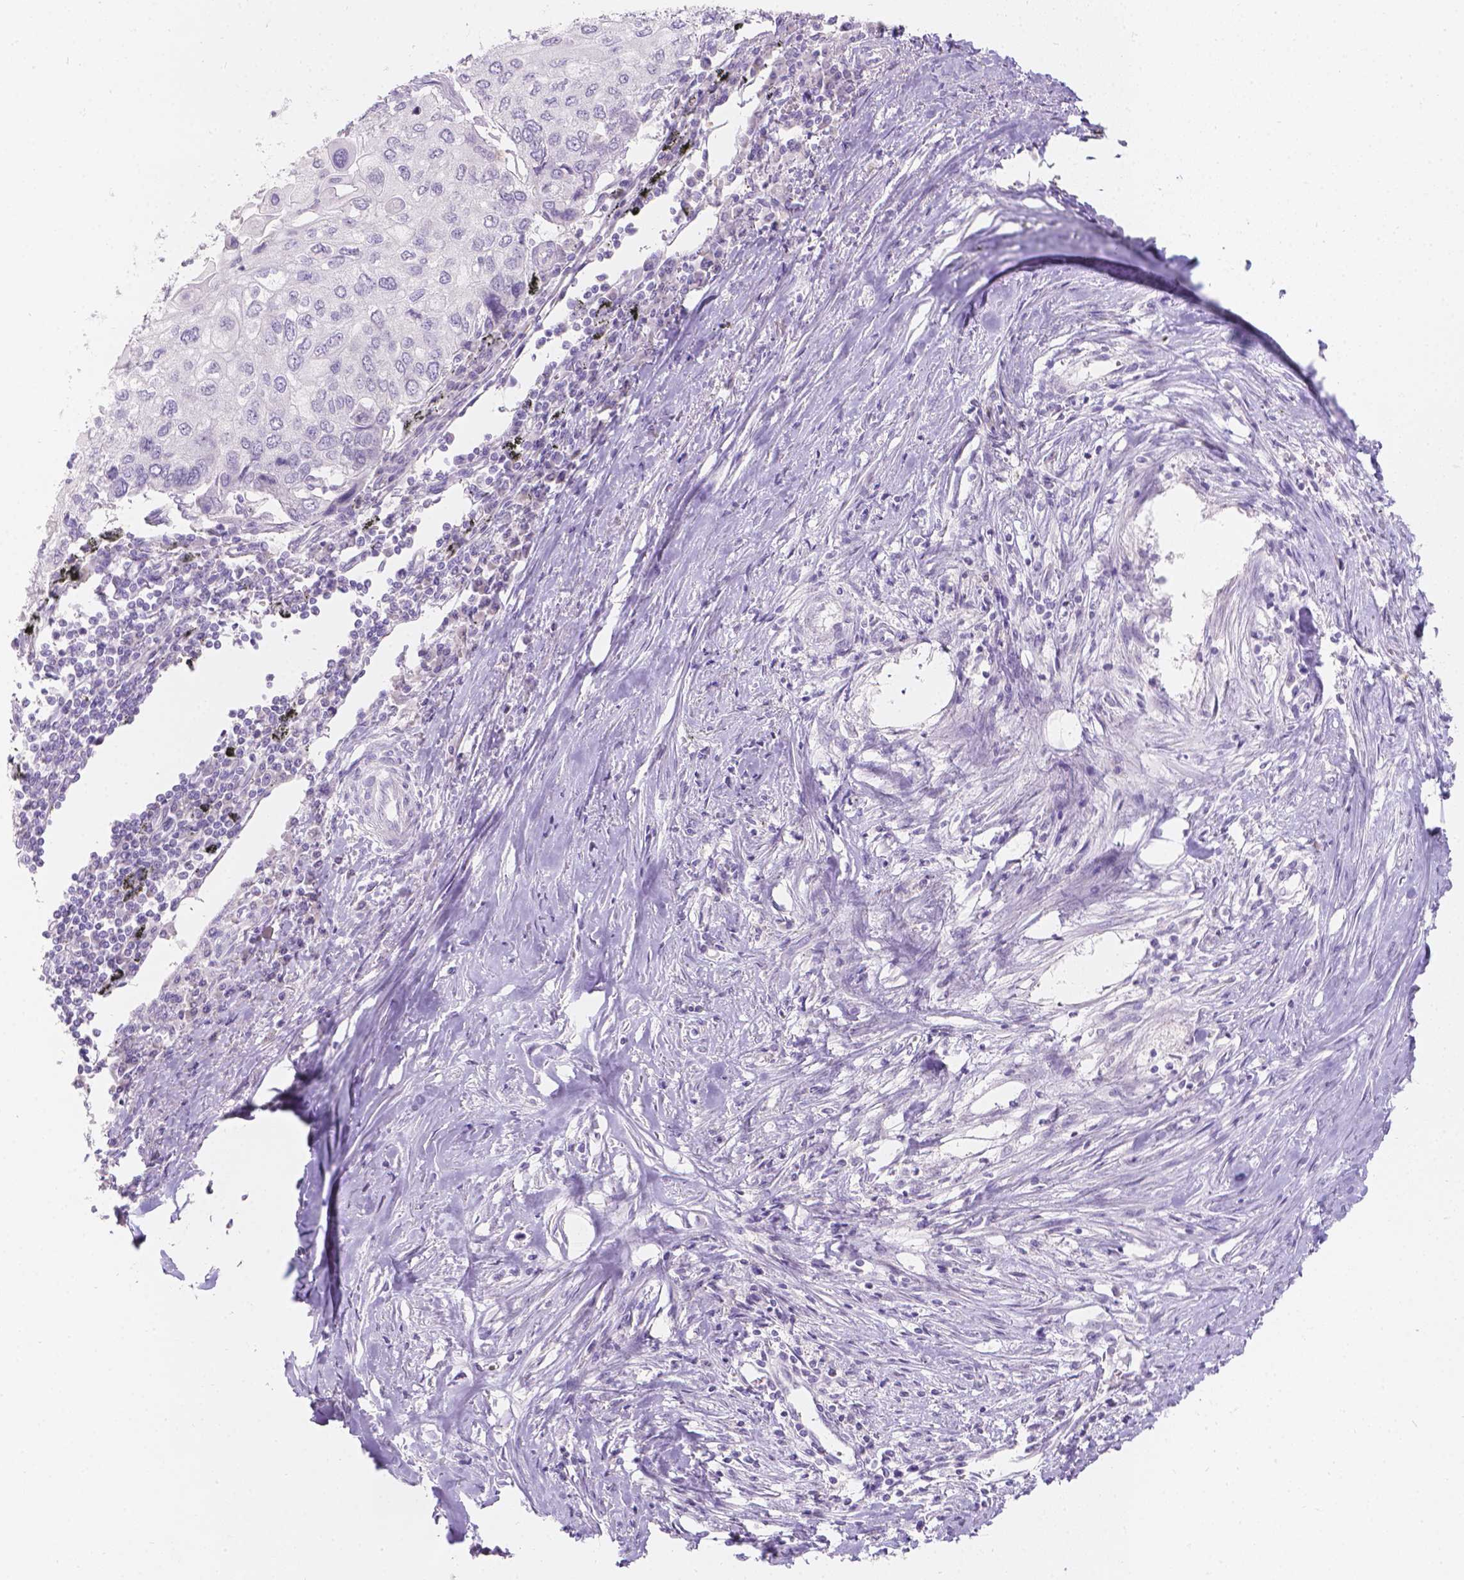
{"staining": {"intensity": "negative", "quantity": "none", "location": "none"}, "tissue": "lung cancer", "cell_type": "Tumor cells", "image_type": "cancer", "snomed": [{"axis": "morphology", "description": "Squamous cell carcinoma, NOS"}, {"axis": "morphology", "description": "Squamous cell carcinoma, metastatic, NOS"}, {"axis": "topography", "description": "Lung"}], "caption": "This is an immunohistochemistry (IHC) micrograph of human squamous cell carcinoma (lung). There is no positivity in tumor cells.", "gene": "HTN3", "patient": {"sex": "male", "age": 63}}